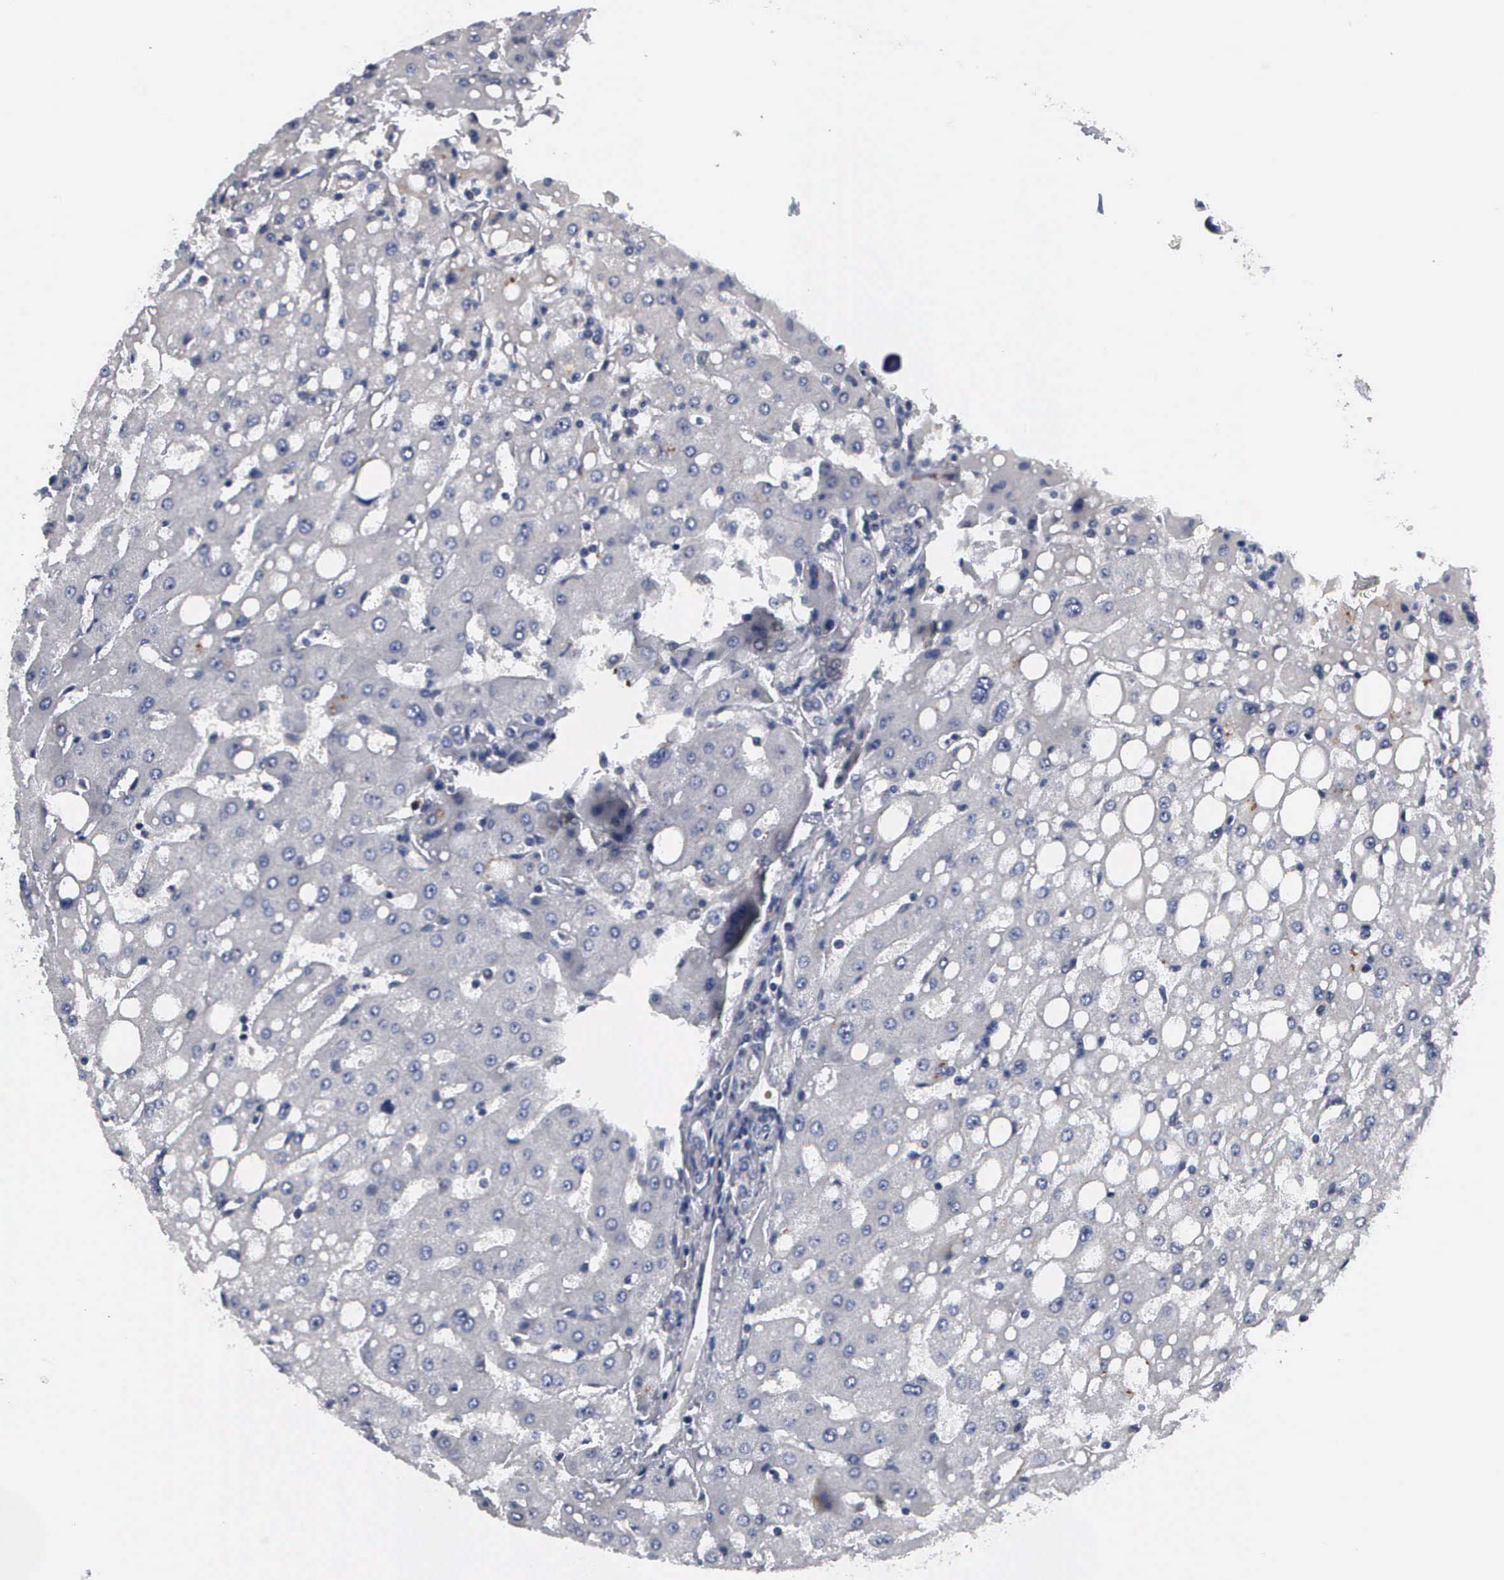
{"staining": {"intensity": "negative", "quantity": "none", "location": "none"}, "tissue": "liver", "cell_type": "Cholangiocytes", "image_type": "normal", "snomed": [{"axis": "morphology", "description": "Normal tissue, NOS"}, {"axis": "topography", "description": "Liver"}], "caption": "Photomicrograph shows no protein positivity in cholangiocytes of benign liver.", "gene": "ZBTB33", "patient": {"sex": "male", "age": 49}}